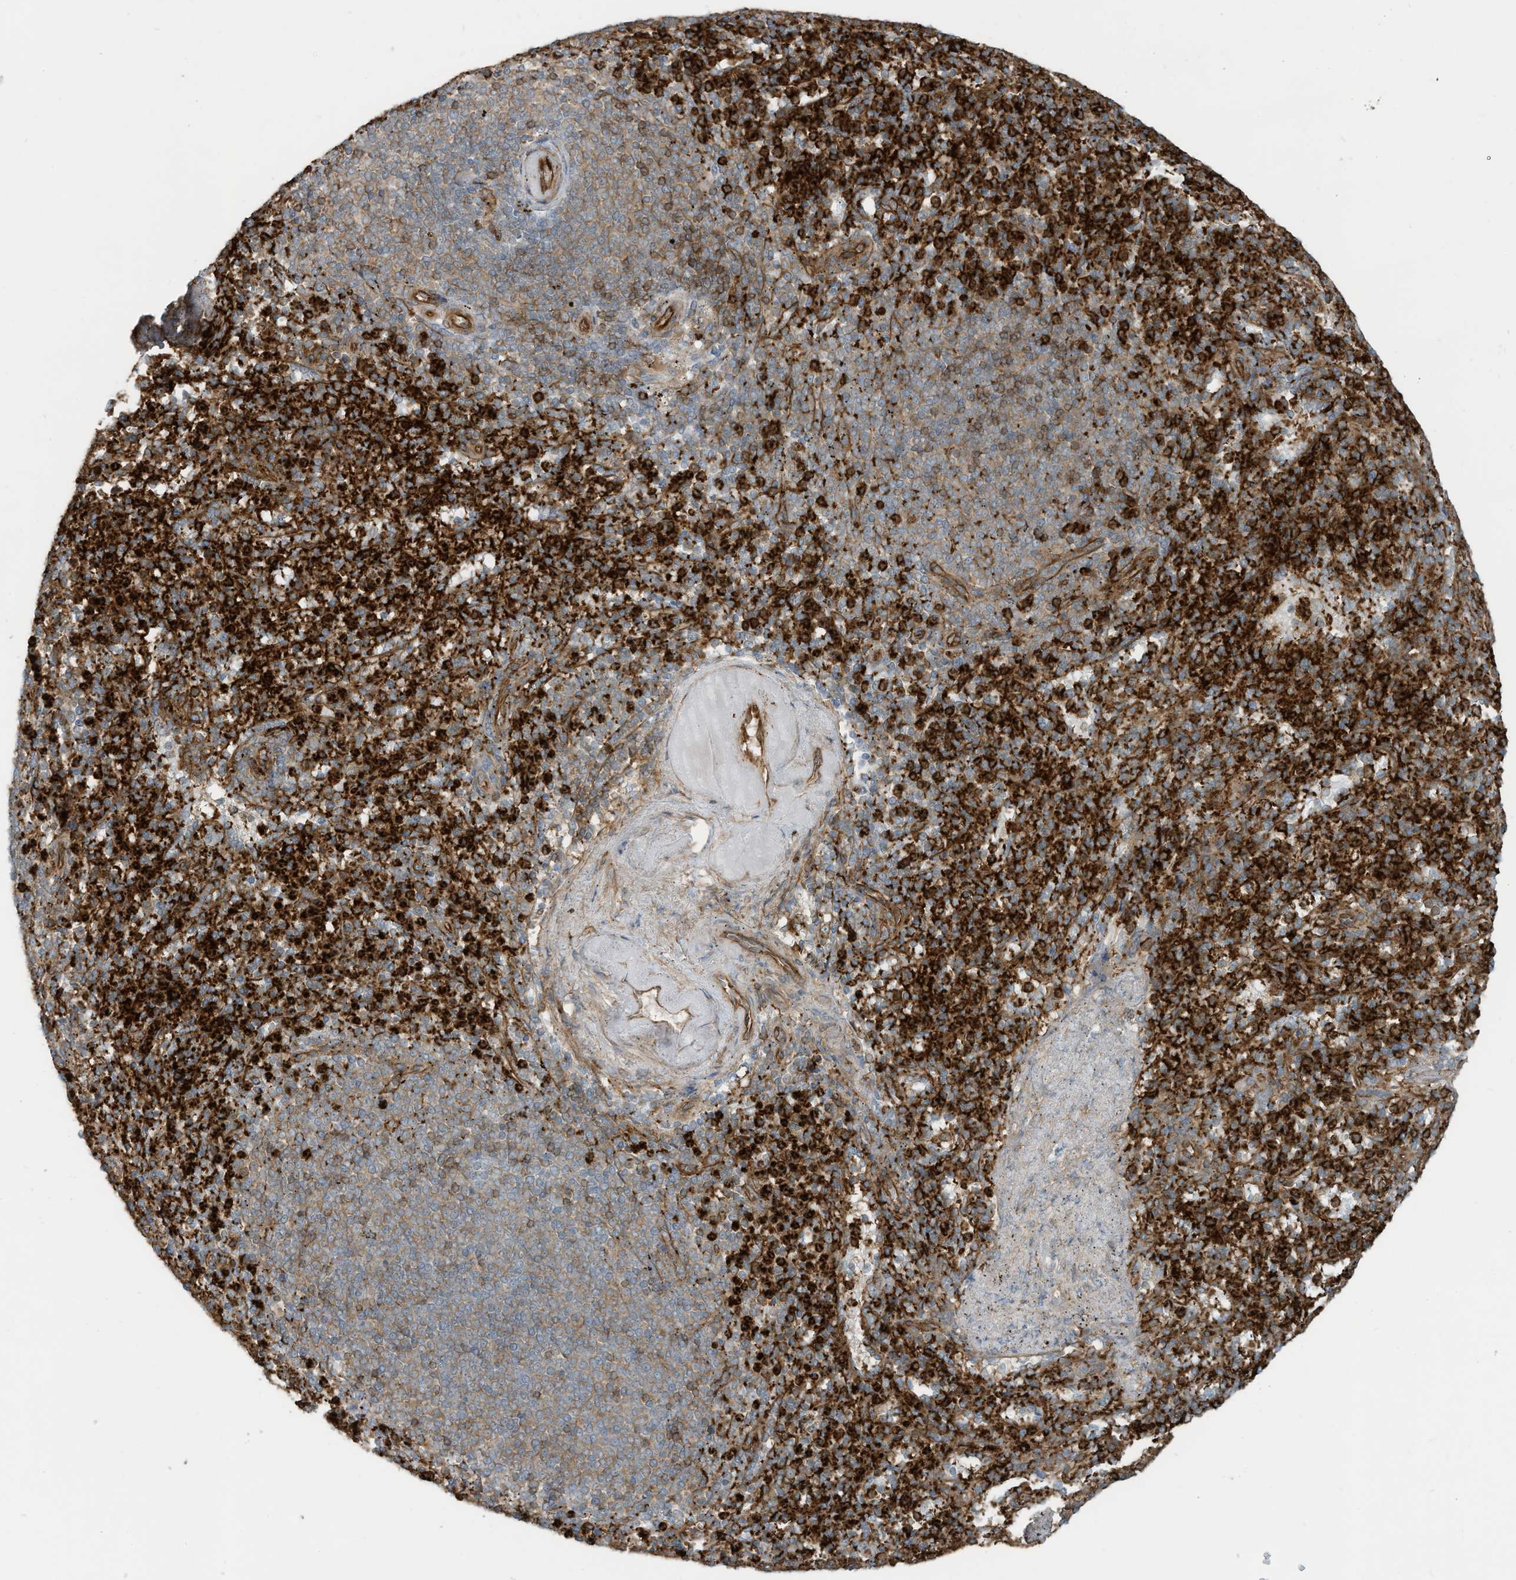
{"staining": {"intensity": "strong", "quantity": "25%-75%", "location": "cytoplasmic/membranous"}, "tissue": "spleen", "cell_type": "Cells in red pulp", "image_type": "normal", "snomed": [{"axis": "morphology", "description": "Normal tissue, NOS"}, {"axis": "topography", "description": "Spleen"}], "caption": "A high amount of strong cytoplasmic/membranous positivity is identified in about 25%-75% of cells in red pulp in unremarkable spleen.", "gene": "SLC9A2", "patient": {"sex": "female", "age": 74}}